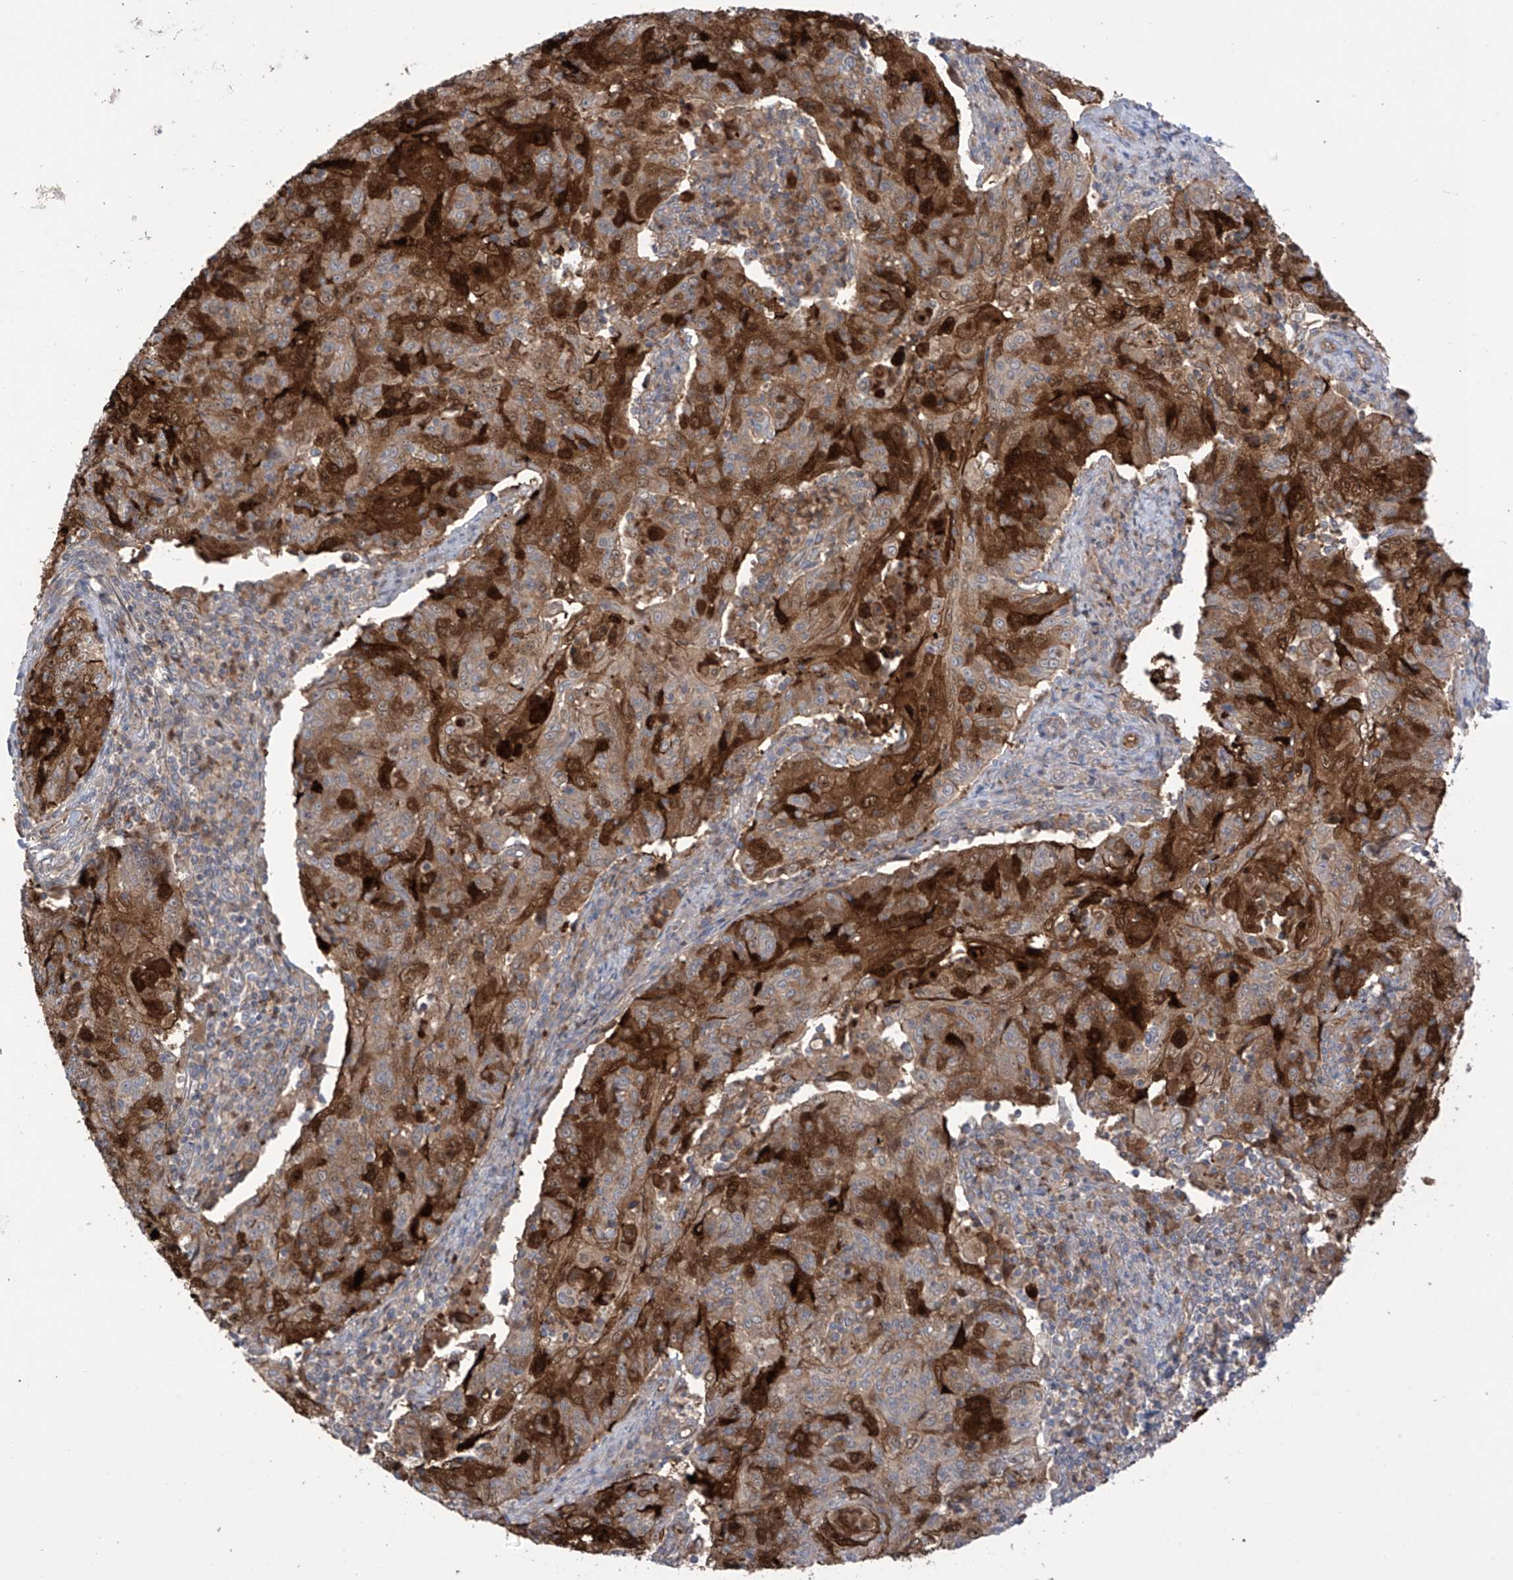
{"staining": {"intensity": "strong", "quantity": ">75%", "location": "cytoplasmic/membranous"}, "tissue": "cervical cancer", "cell_type": "Tumor cells", "image_type": "cancer", "snomed": [{"axis": "morphology", "description": "Squamous cell carcinoma, NOS"}, {"axis": "topography", "description": "Cervix"}], "caption": "Brown immunohistochemical staining in human squamous cell carcinoma (cervical) exhibits strong cytoplasmic/membranous positivity in approximately >75% of tumor cells. (DAB (3,3'-diaminobenzidine) IHC, brown staining for protein, blue staining for nuclei).", "gene": "TRMU", "patient": {"sex": "female", "age": 48}}